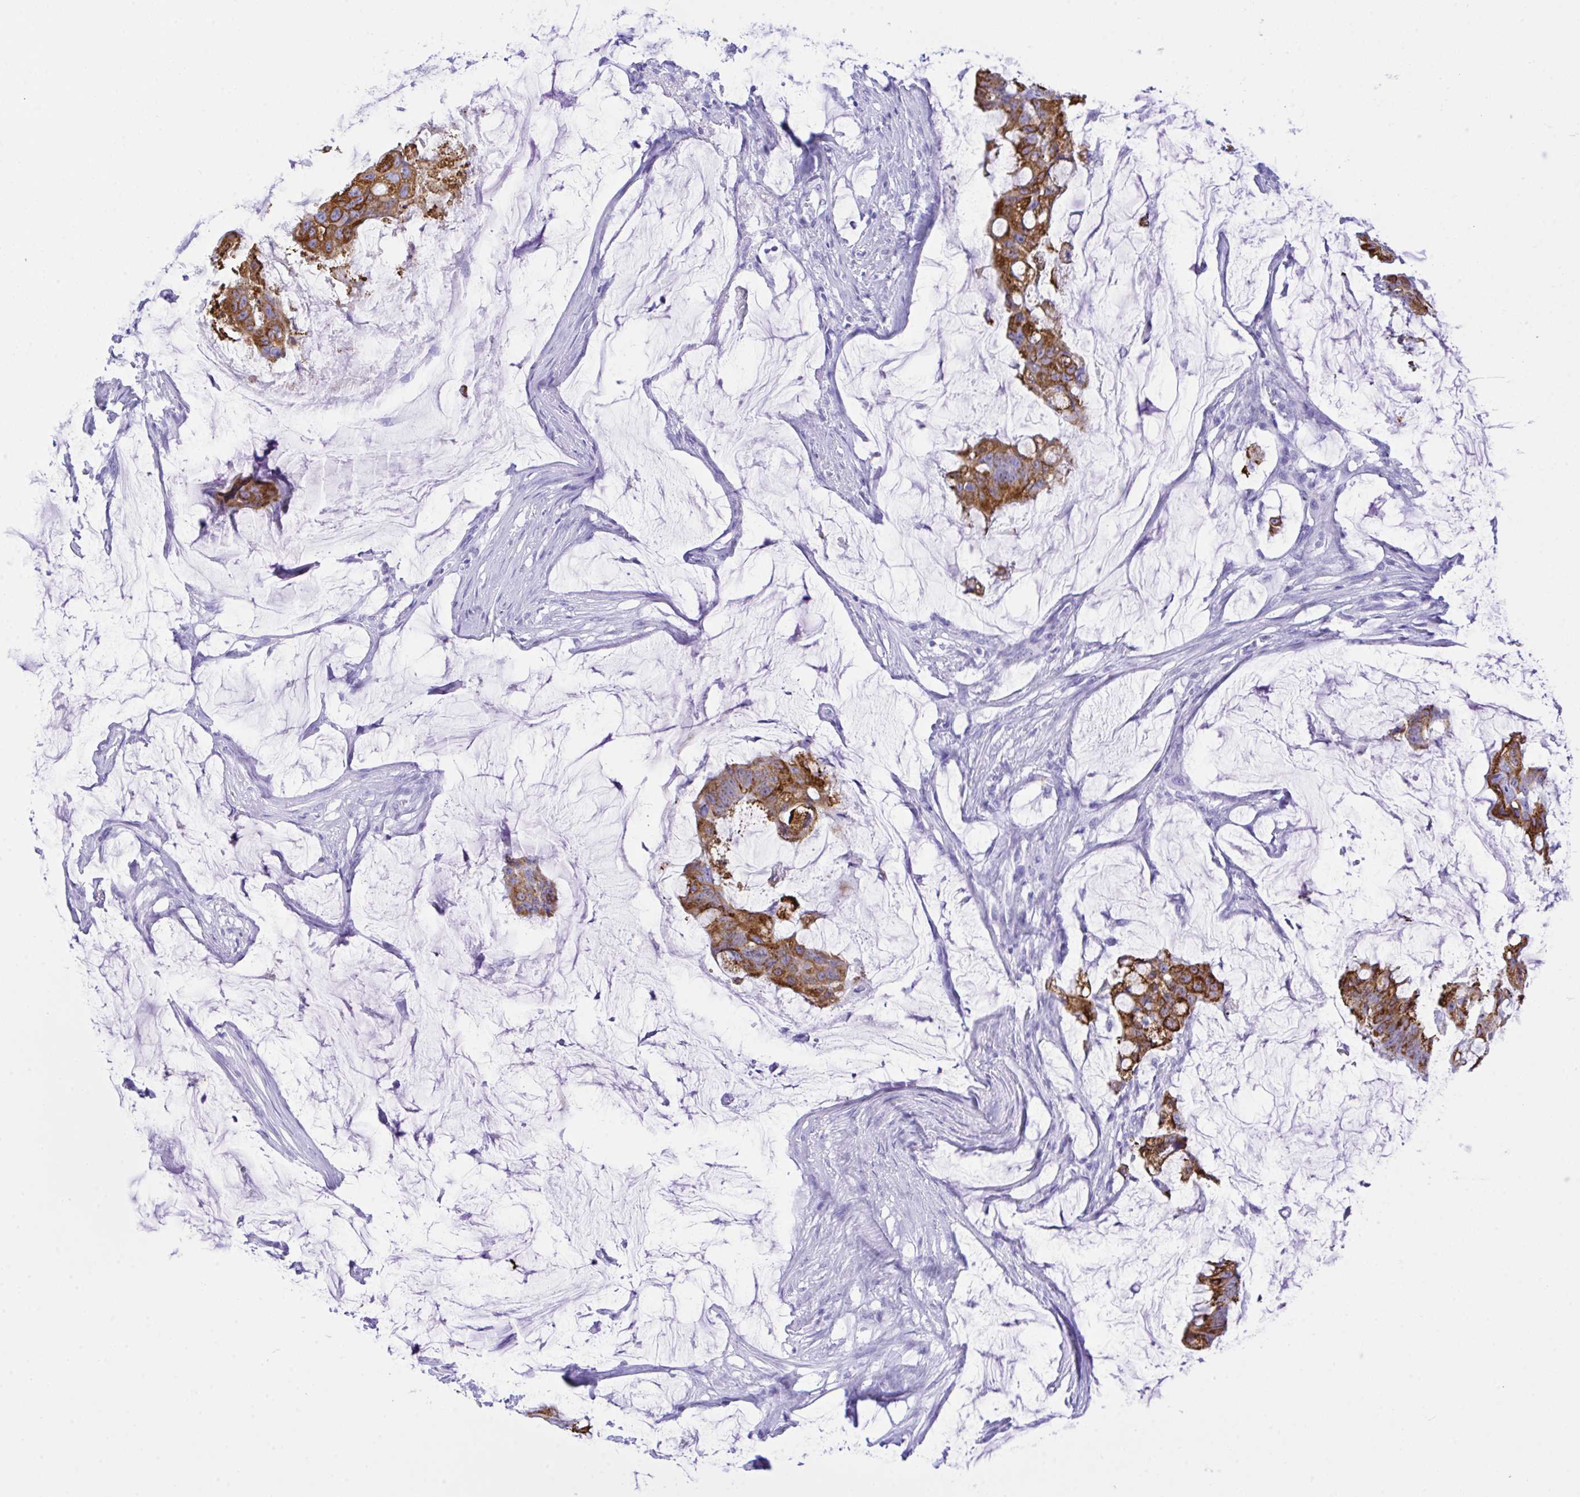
{"staining": {"intensity": "strong", "quantity": ">75%", "location": "cytoplasmic/membranous"}, "tissue": "colorectal cancer", "cell_type": "Tumor cells", "image_type": "cancer", "snomed": [{"axis": "morphology", "description": "Adenocarcinoma, NOS"}, {"axis": "topography", "description": "Colon"}], "caption": "Human adenocarcinoma (colorectal) stained with a protein marker demonstrates strong staining in tumor cells.", "gene": "SELENOV", "patient": {"sex": "male", "age": 62}}